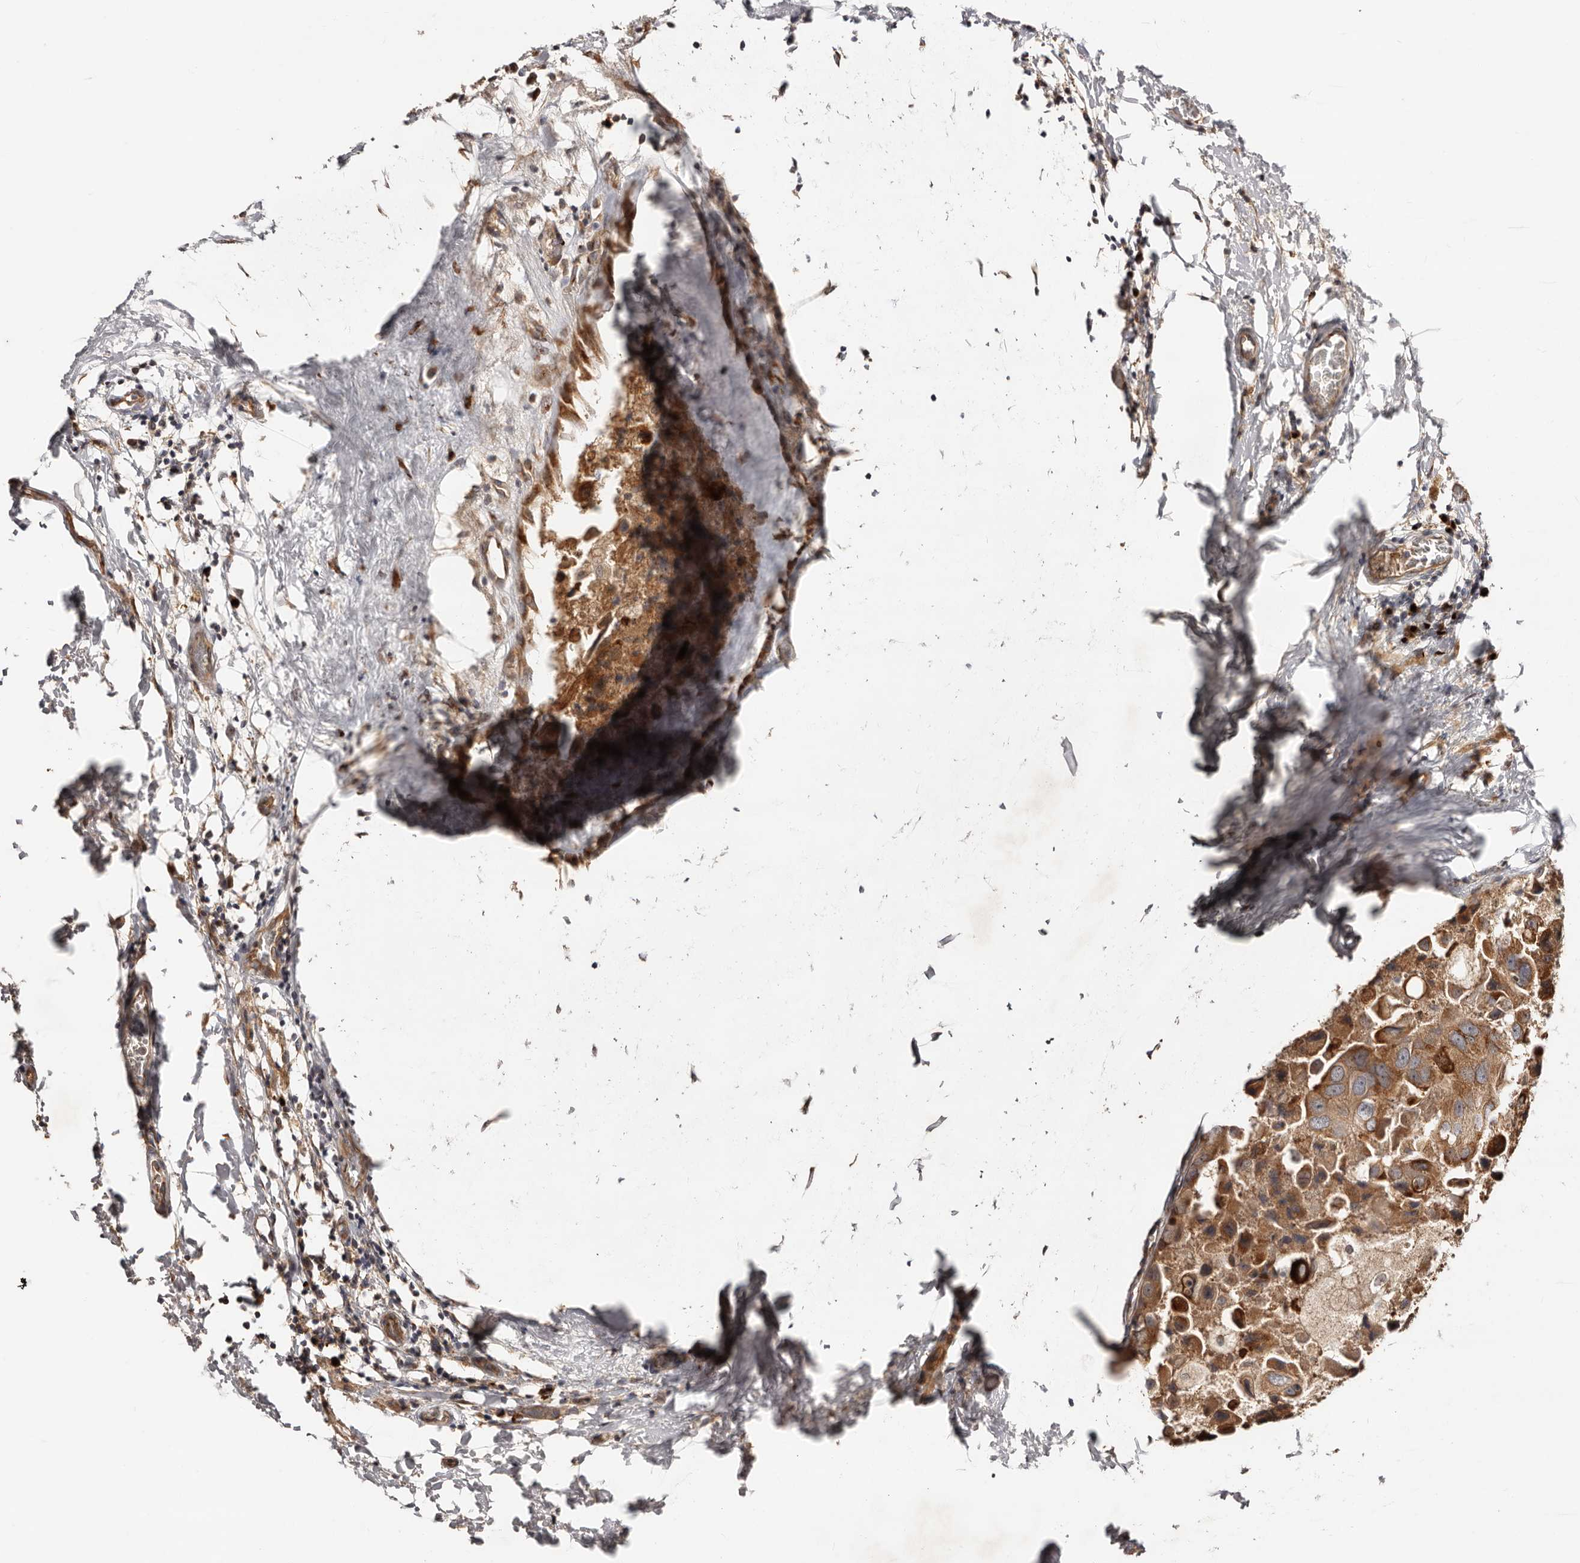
{"staining": {"intensity": "moderate", "quantity": ">75%", "location": "cytoplasmic/membranous"}, "tissue": "breast cancer", "cell_type": "Tumor cells", "image_type": "cancer", "snomed": [{"axis": "morphology", "description": "Duct carcinoma"}, {"axis": "topography", "description": "Breast"}], "caption": "Protein positivity by immunohistochemistry exhibits moderate cytoplasmic/membranous staining in approximately >75% of tumor cells in breast cancer.", "gene": "DACT2", "patient": {"sex": "female", "age": 62}}